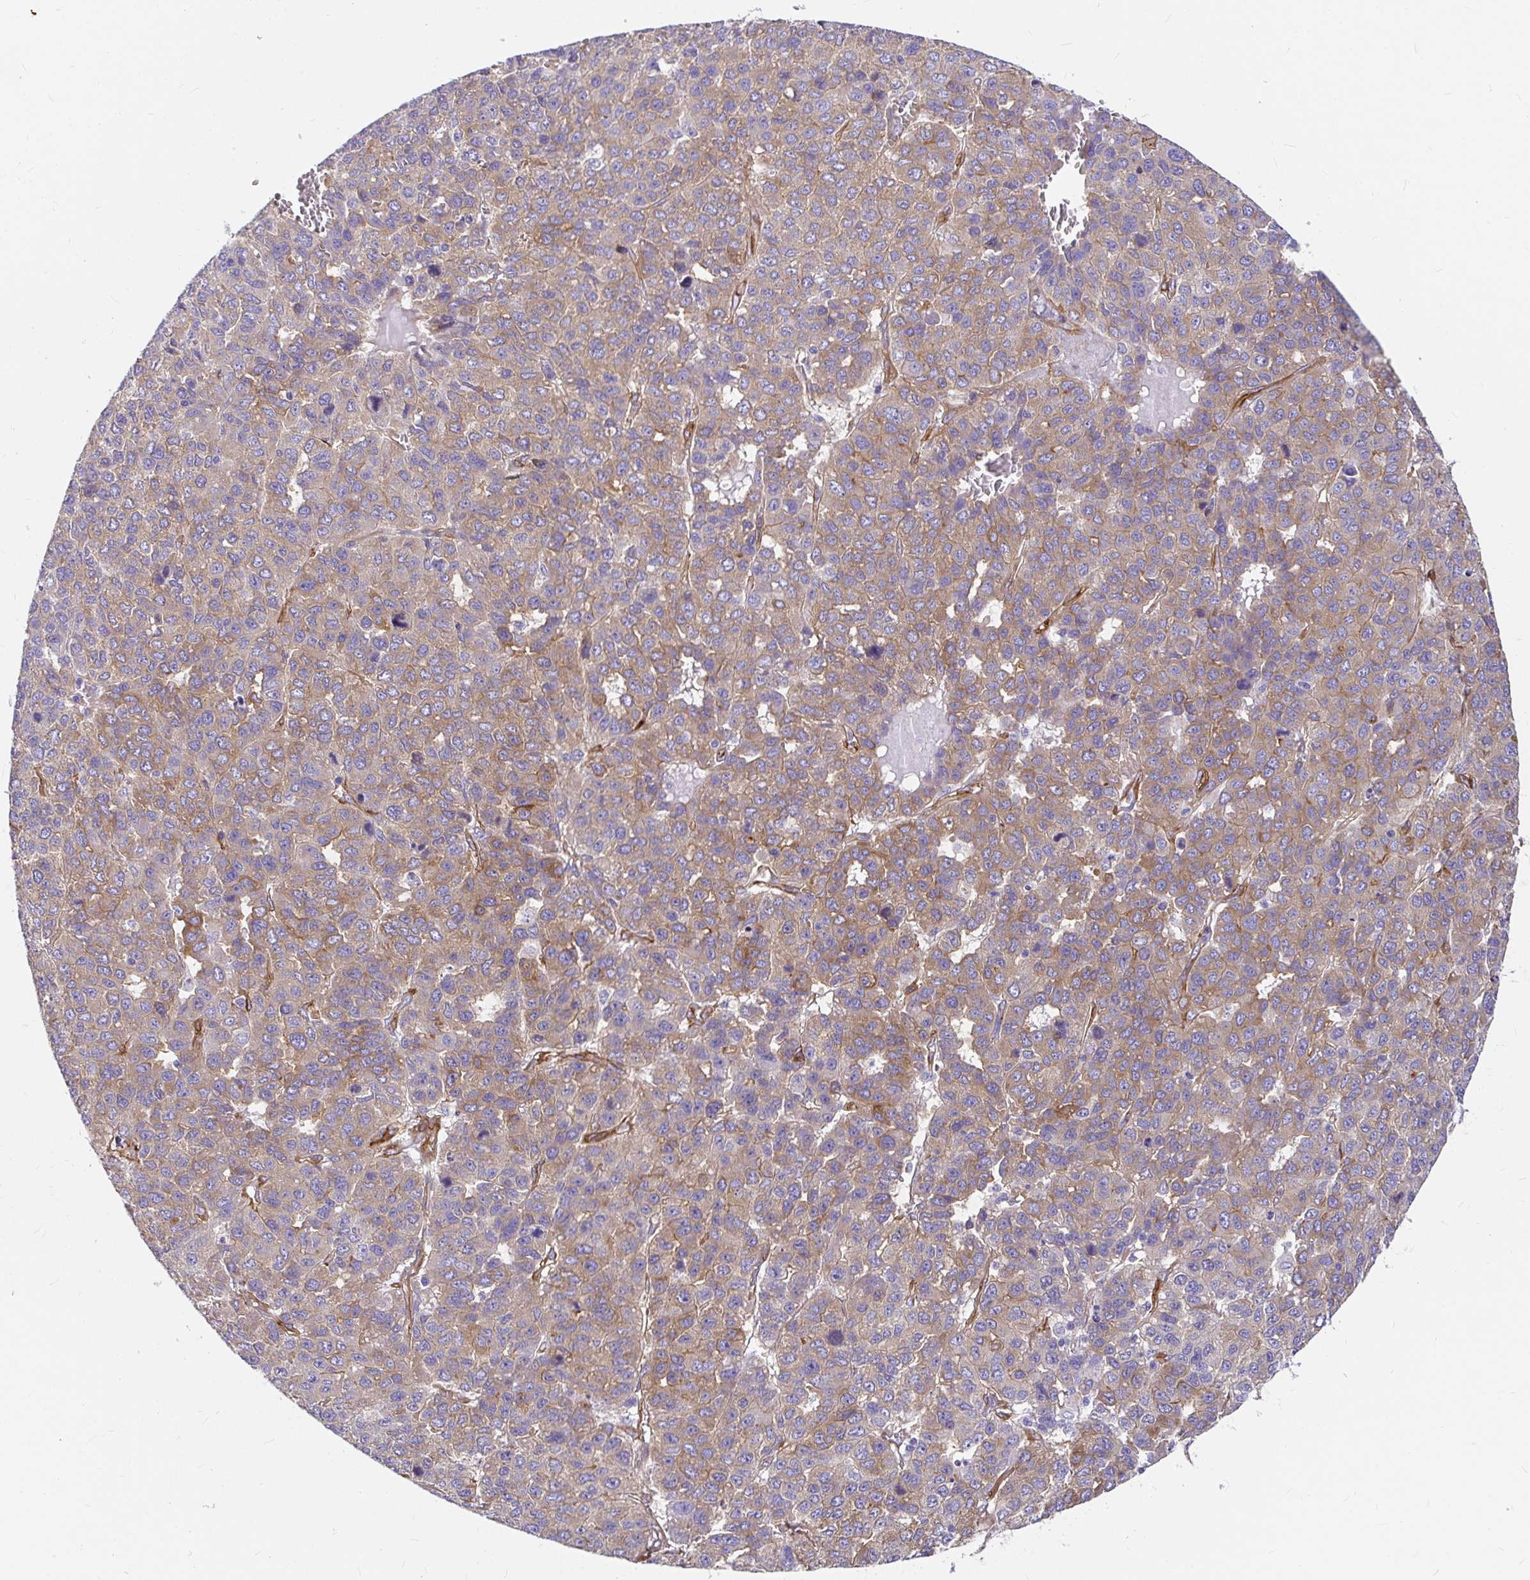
{"staining": {"intensity": "moderate", "quantity": "25%-75%", "location": "cytoplasmic/membranous"}, "tissue": "liver cancer", "cell_type": "Tumor cells", "image_type": "cancer", "snomed": [{"axis": "morphology", "description": "Carcinoma, Hepatocellular, NOS"}, {"axis": "topography", "description": "Liver"}], "caption": "Human liver hepatocellular carcinoma stained with a brown dye displays moderate cytoplasmic/membranous positive expression in approximately 25%-75% of tumor cells.", "gene": "MYO1B", "patient": {"sex": "male", "age": 69}}